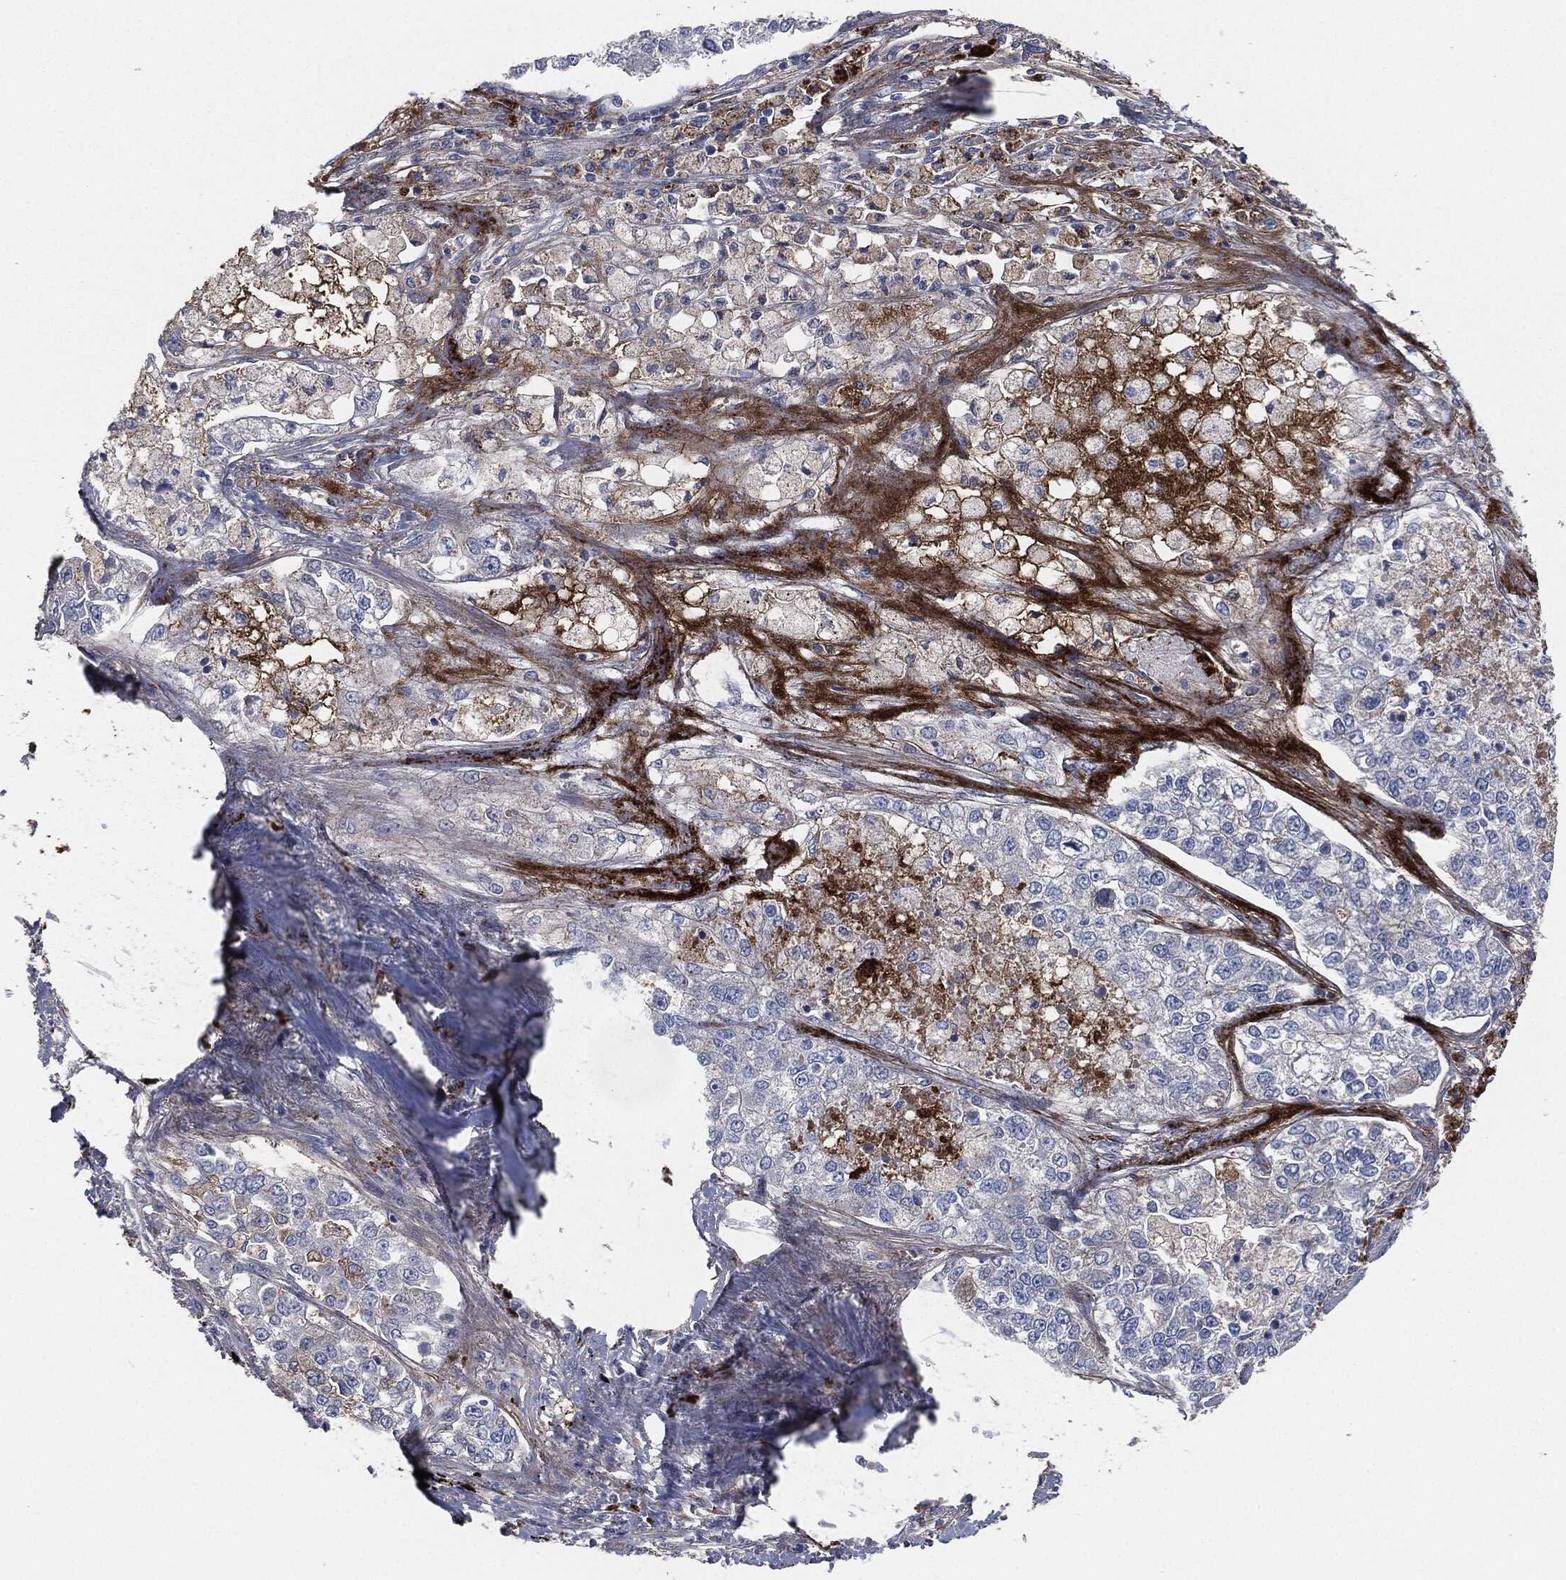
{"staining": {"intensity": "negative", "quantity": "none", "location": "none"}, "tissue": "lung cancer", "cell_type": "Tumor cells", "image_type": "cancer", "snomed": [{"axis": "morphology", "description": "Adenocarcinoma, NOS"}, {"axis": "topography", "description": "Lung"}], "caption": "This is a image of immunohistochemistry (IHC) staining of lung cancer (adenocarcinoma), which shows no positivity in tumor cells. The staining was performed using DAB to visualize the protein expression in brown, while the nuclei were stained in blue with hematoxylin (Magnification: 20x).", "gene": "APOB", "patient": {"sex": "male", "age": 49}}